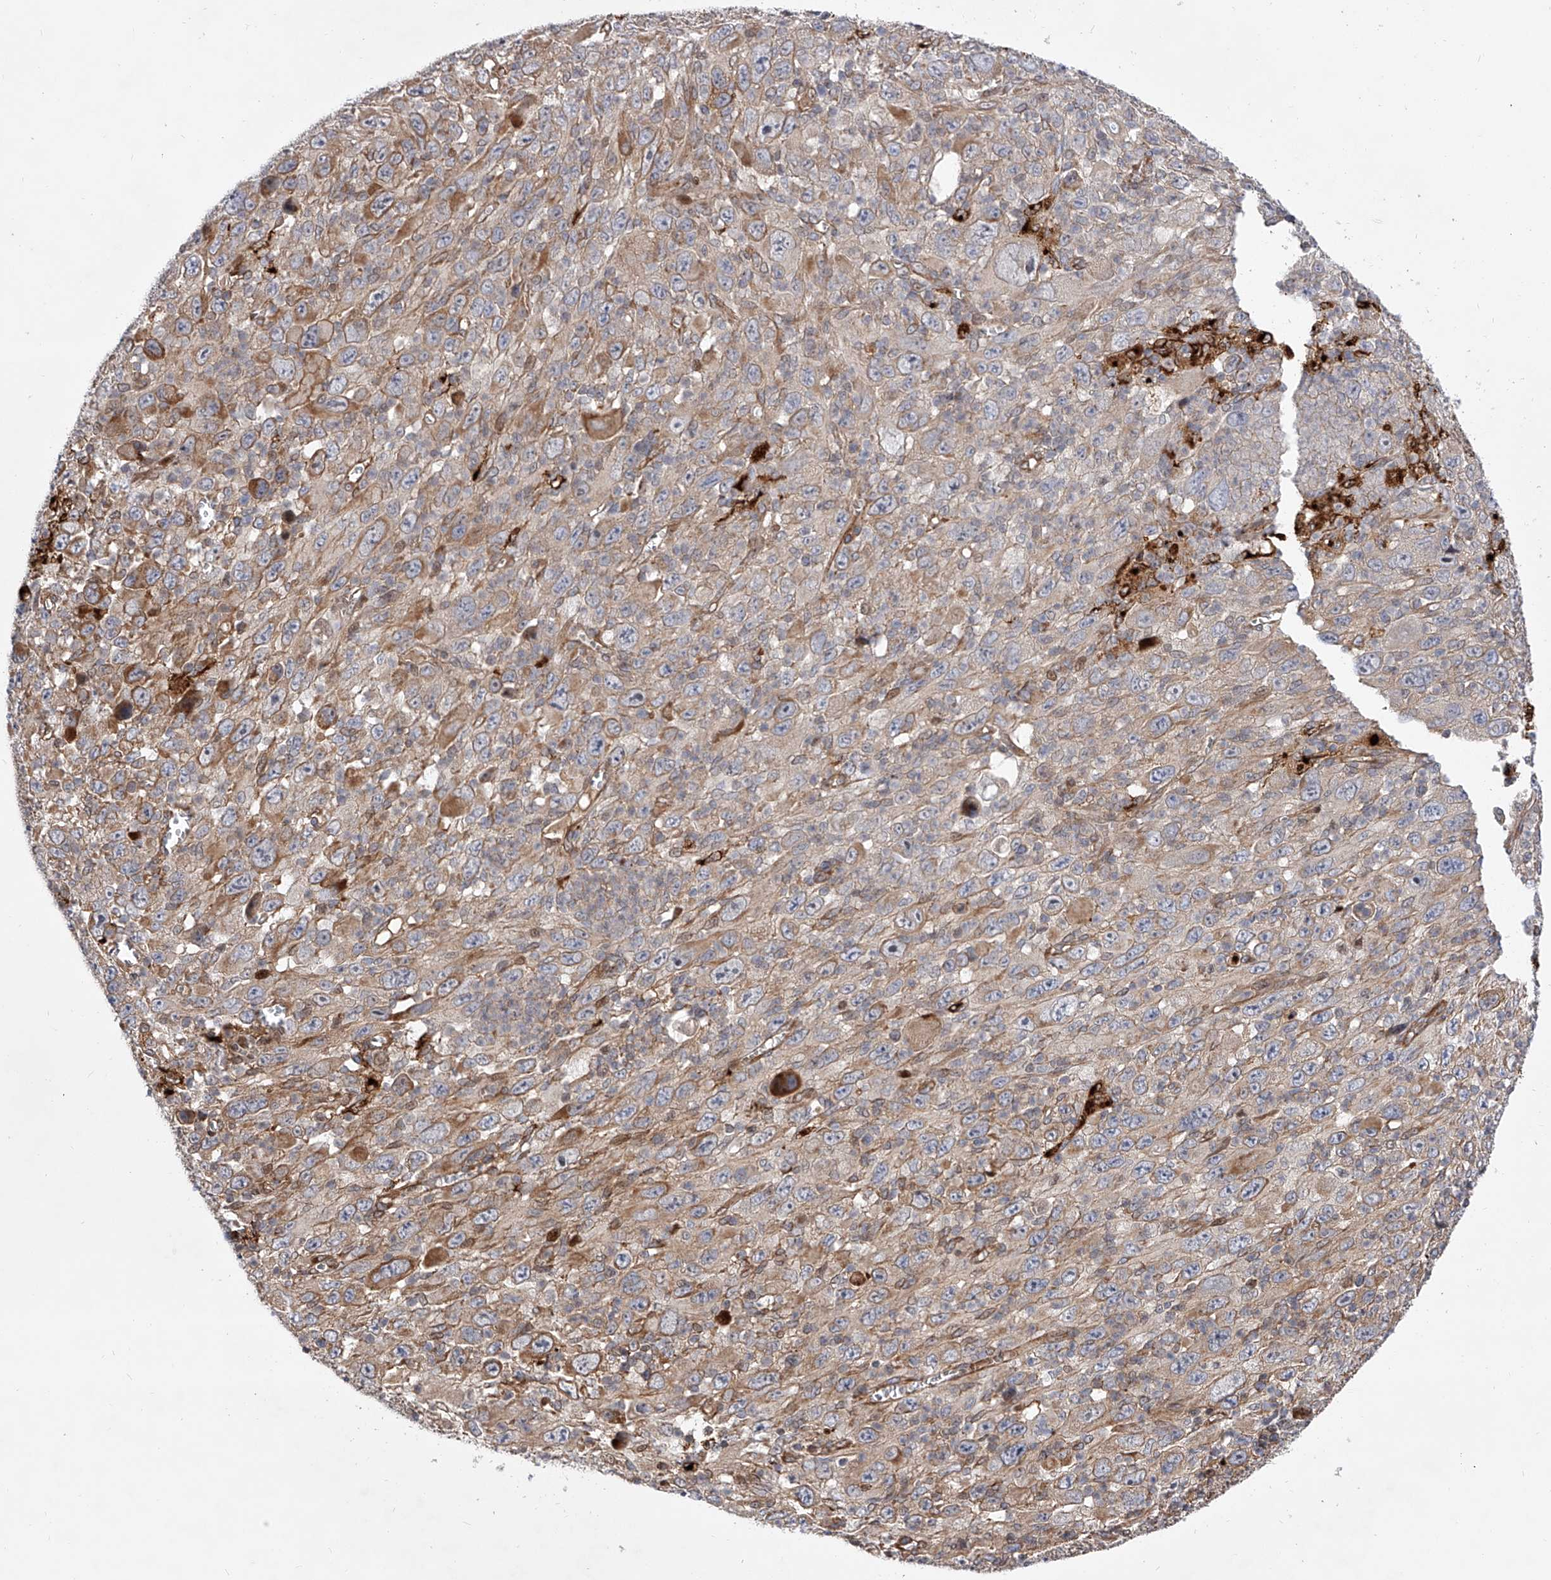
{"staining": {"intensity": "moderate", "quantity": "<25%", "location": "cytoplasmic/membranous"}, "tissue": "melanoma", "cell_type": "Tumor cells", "image_type": "cancer", "snomed": [{"axis": "morphology", "description": "Malignant melanoma, Metastatic site"}, {"axis": "topography", "description": "Skin"}], "caption": "Protein staining by immunohistochemistry (IHC) demonstrates moderate cytoplasmic/membranous staining in about <25% of tumor cells in melanoma. The protein of interest is shown in brown color, while the nuclei are stained blue.", "gene": "PDSS2", "patient": {"sex": "female", "age": 56}}